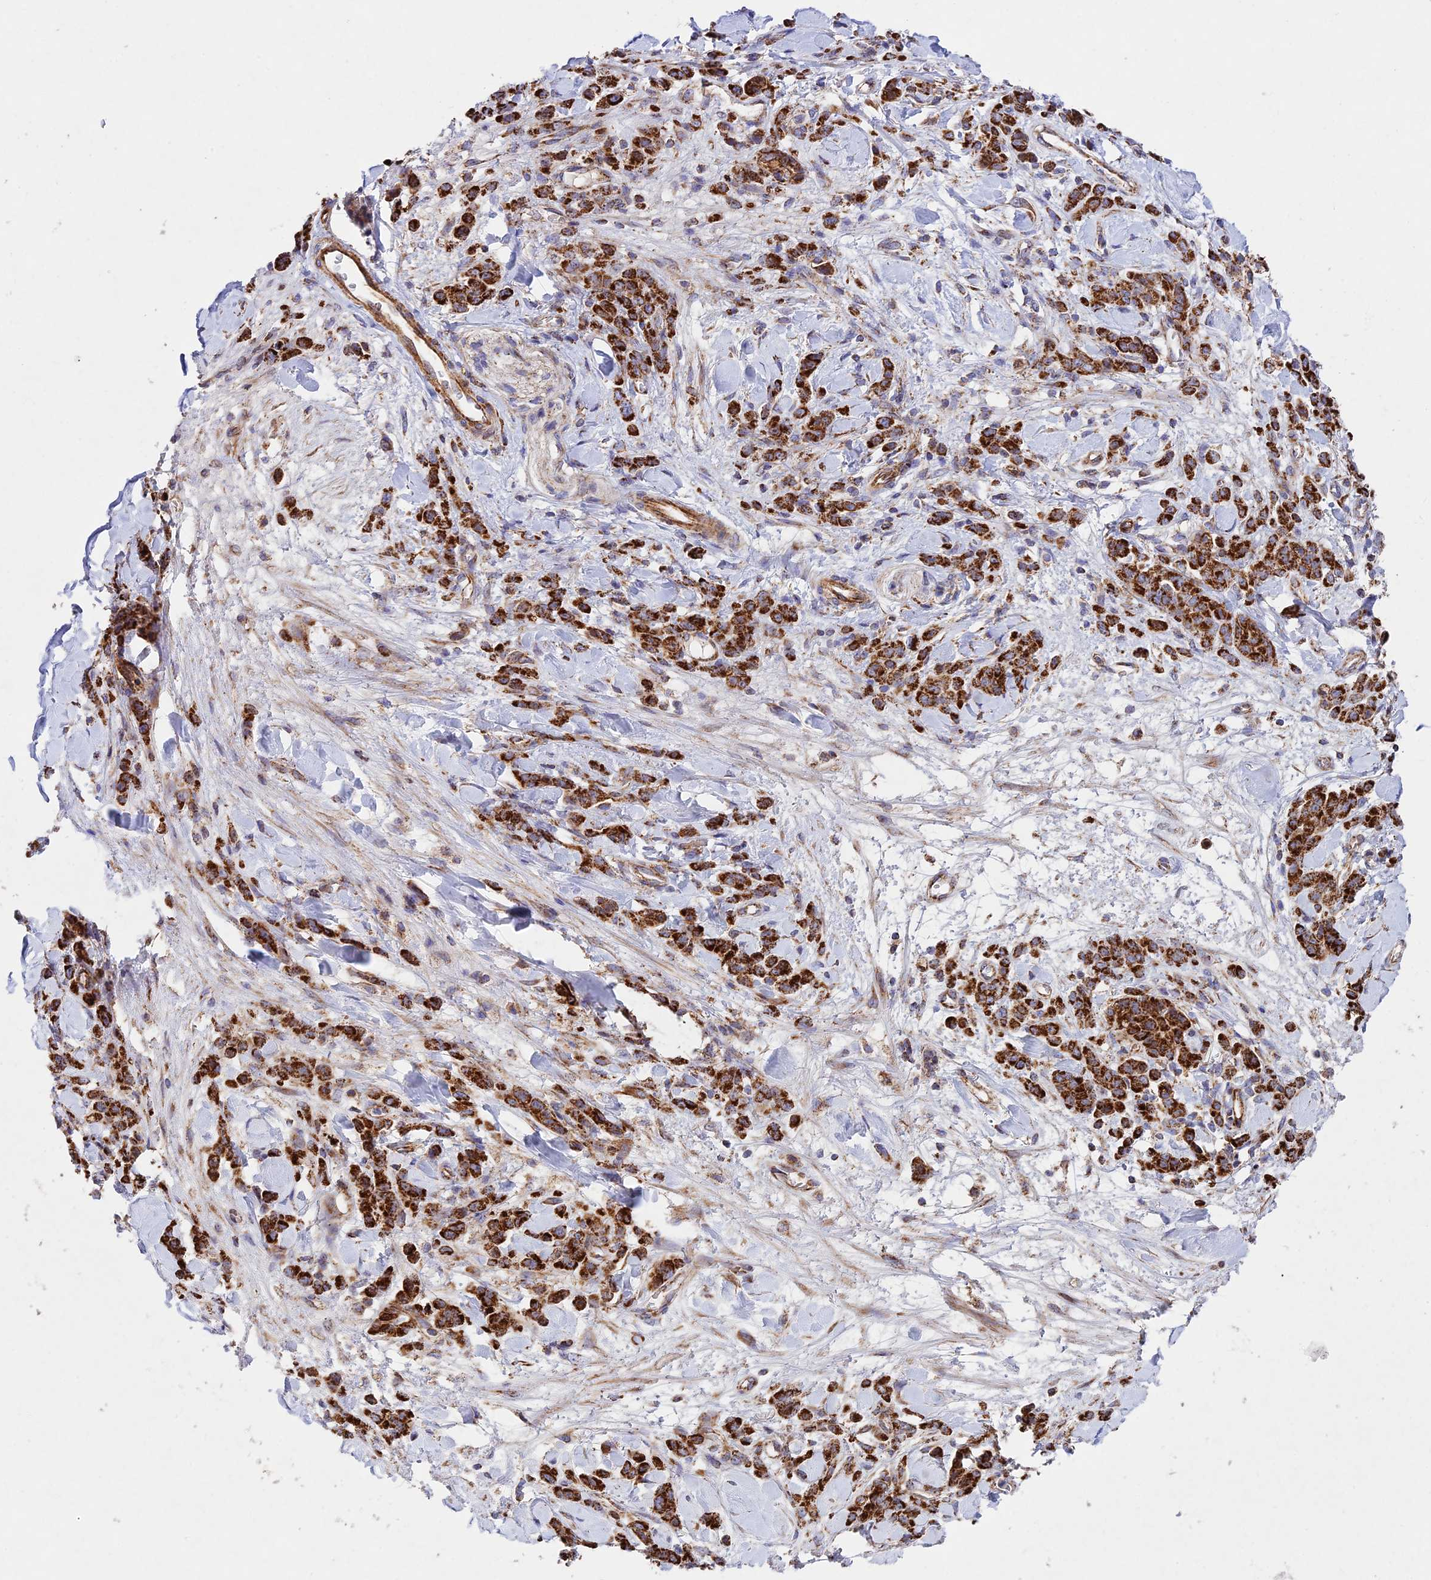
{"staining": {"intensity": "strong", "quantity": ">75%", "location": "cytoplasmic/membranous"}, "tissue": "stomach cancer", "cell_type": "Tumor cells", "image_type": "cancer", "snomed": [{"axis": "morphology", "description": "Normal tissue, NOS"}, {"axis": "morphology", "description": "Adenocarcinoma, NOS"}, {"axis": "topography", "description": "Stomach"}], "caption": "Protein staining exhibits strong cytoplasmic/membranous positivity in approximately >75% of tumor cells in stomach cancer.", "gene": "KHDC3L", "patient": {"sex": "male", "age": 82}}